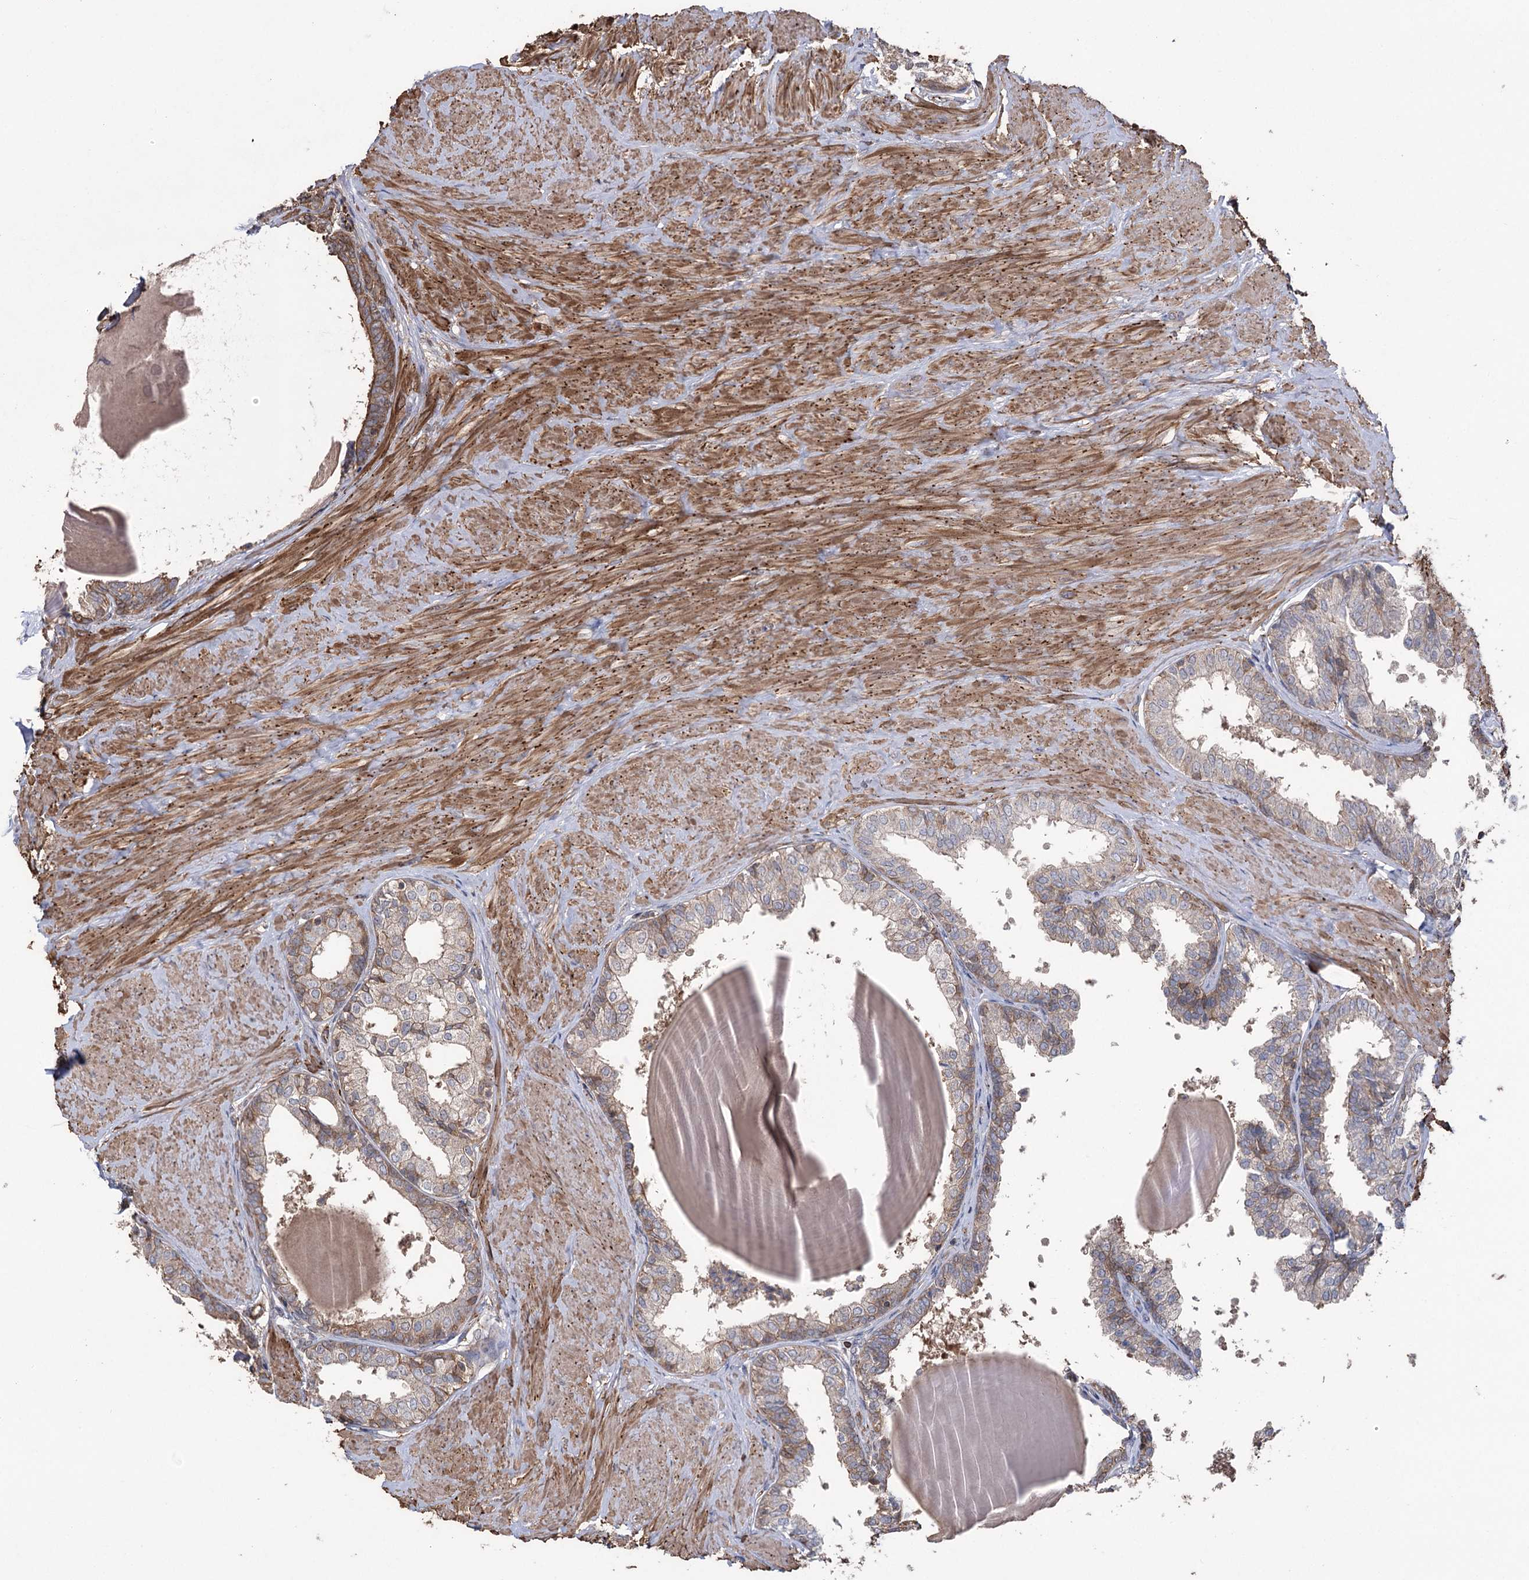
{"staining": {"intensity": "moderate", "quantity": "25%-75%", "location": "cytoplasmic/membranous"}, "tissue": "prostate", "cell_type": "Glandular cells", "image_type": "normal", "snomed": [{"axis": "morphology", "description": "Normal tissue, NOS"}, {"axis": "topography", "description": "Prostate"}], "caption": "High-power microscopy captured an immunohistochemistry photomicrograph of benign prostate, revealing moderate cytoplasmic/membranous positivity in about 25%-75% of glandular cells. (IHC, brightfield microscopy, high magnification).", "gene": "LARS2", "patient": {"sex": "male", "age": 48}}